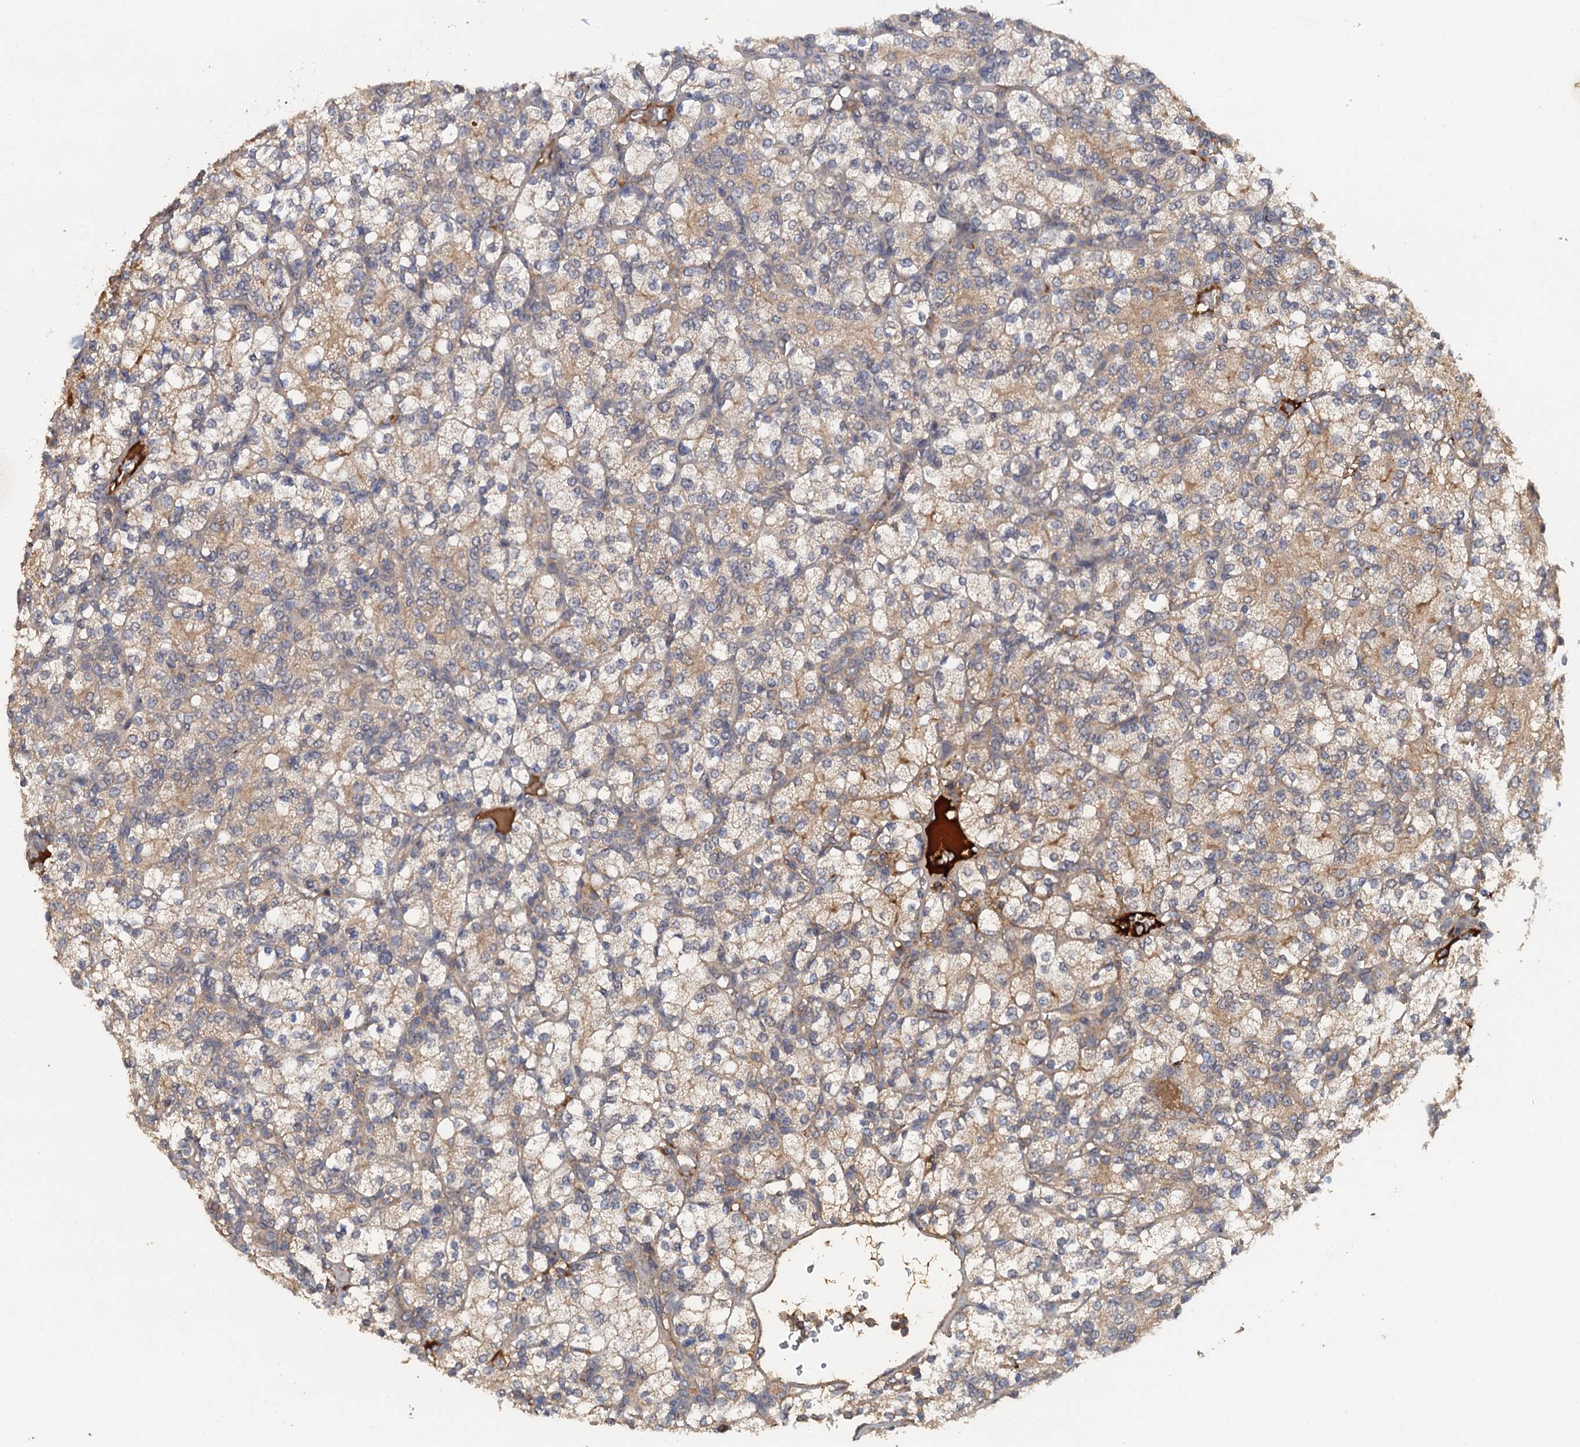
{"staining": {"intensity": "weak", "quantity": "25%-75%", "location": "cytoplasmic/membranous"}, "tissue": "renal cancer", "cell_type": "Tumor cells", "image_type": "cancer", "snomed": [{"axis": "morphology", "description": "Adenocarcinoma, NOS"}, {"axis": "topography", "description": "Kidney"}], "caption": "This is a histology image of IHC staining of renal cancer (adenocarcinoma), which shows weak expression in the cytoplasmic/membranous of tumor cells.", "gene": "HAPLN3", "patient": {"sex": "male", "age": 77}}